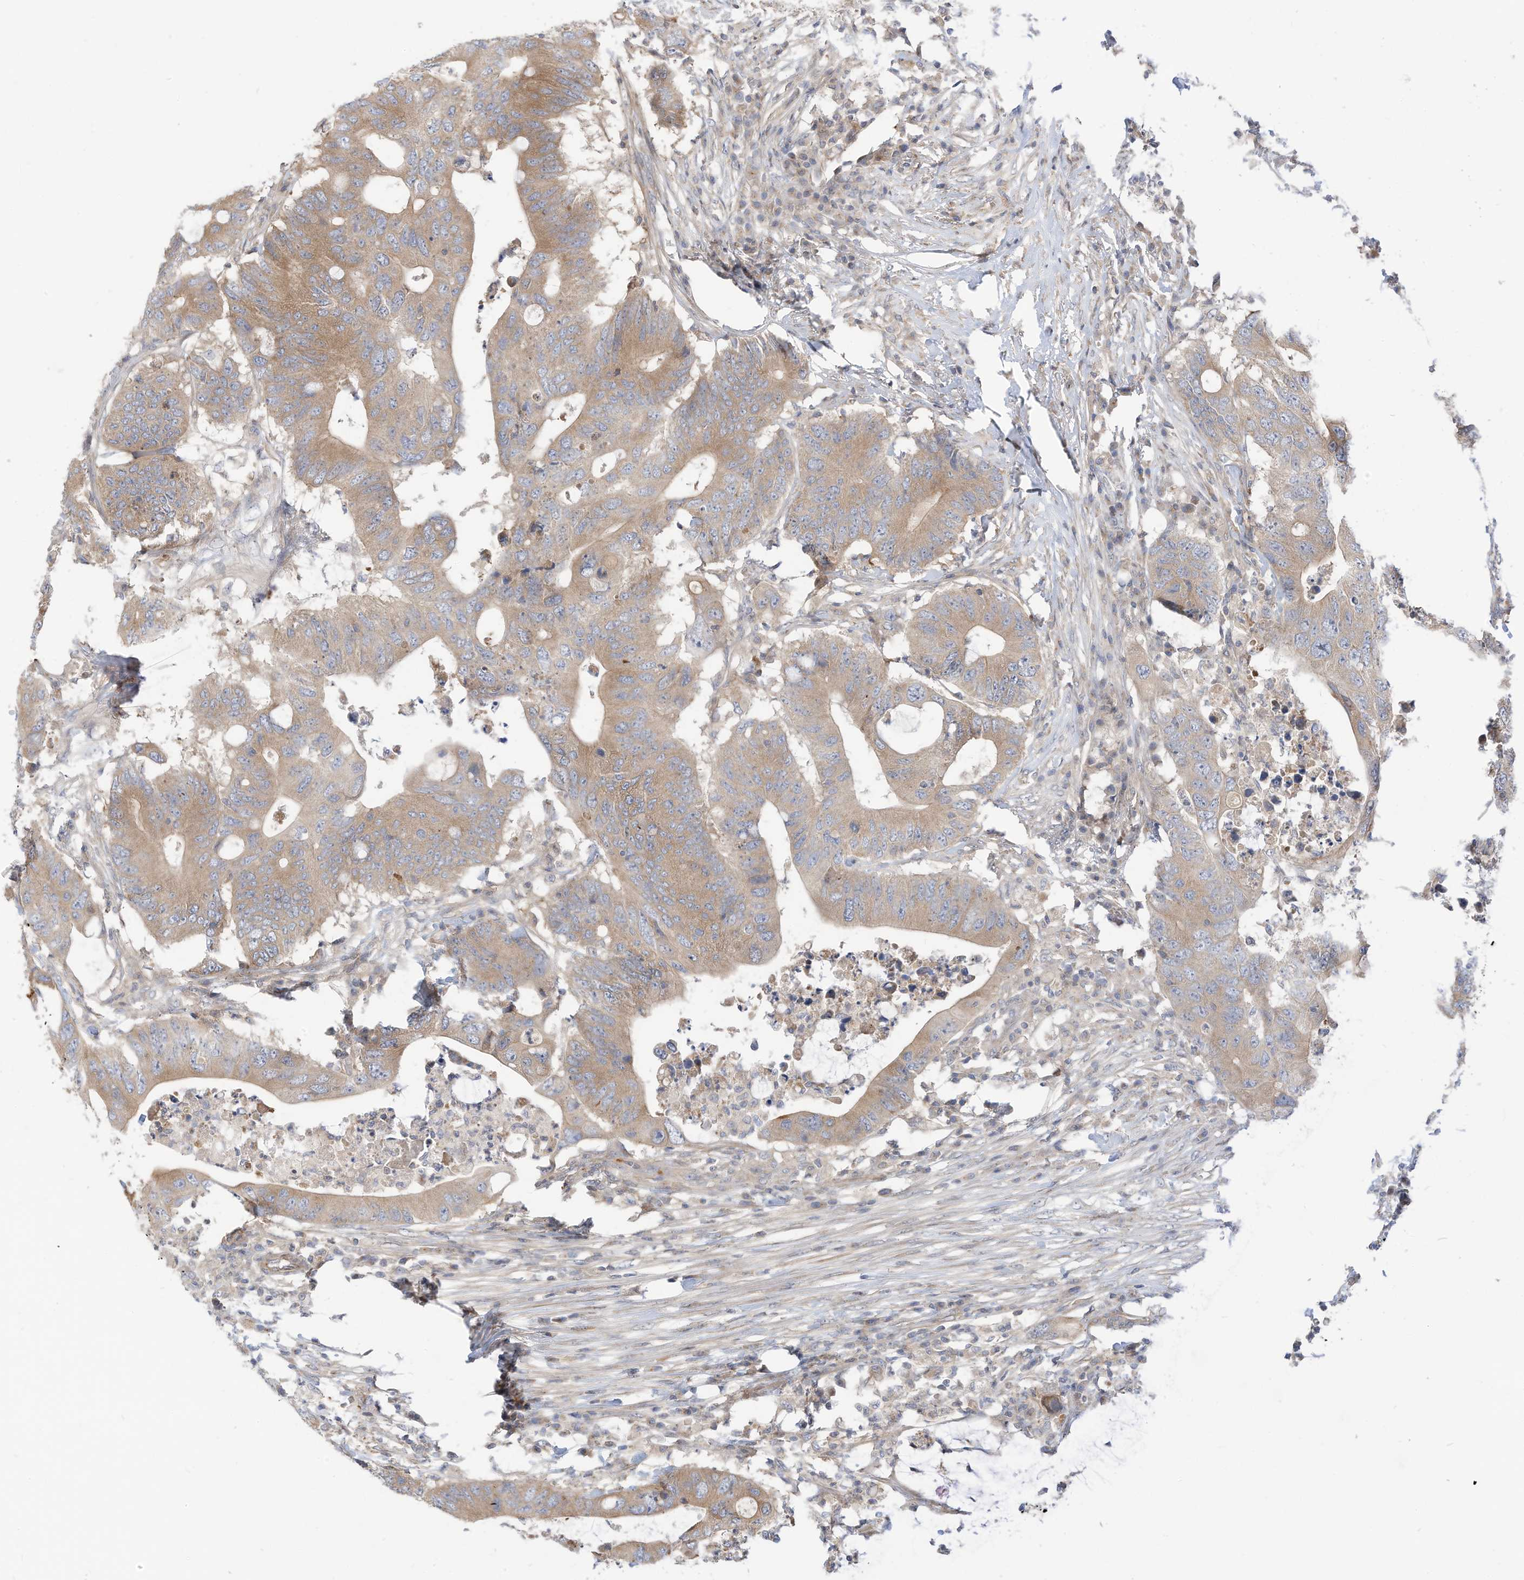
{"staining": {"intensity": "moderate", "quantity": ">75%", "location": "cytoplasmic/membranous"}, "tissue": "colorectal cancer", "cell_type": "Tumor cells", "image_type": "cancer", "snomed": [{"axis": "morphology", "description": "Adenocarcinoma, NOS"}, {"axis": "topography", "description": "Colon"}], "caption": "Immunohistochemical staining of adenocarcinoma (colorectal) displays medium levels of moderate cytoplasmic/membranous protein positivity in approximately >75% of tumor cells.", "gene": "OFD1", "patient": {"sex": "male", "age": 71}}